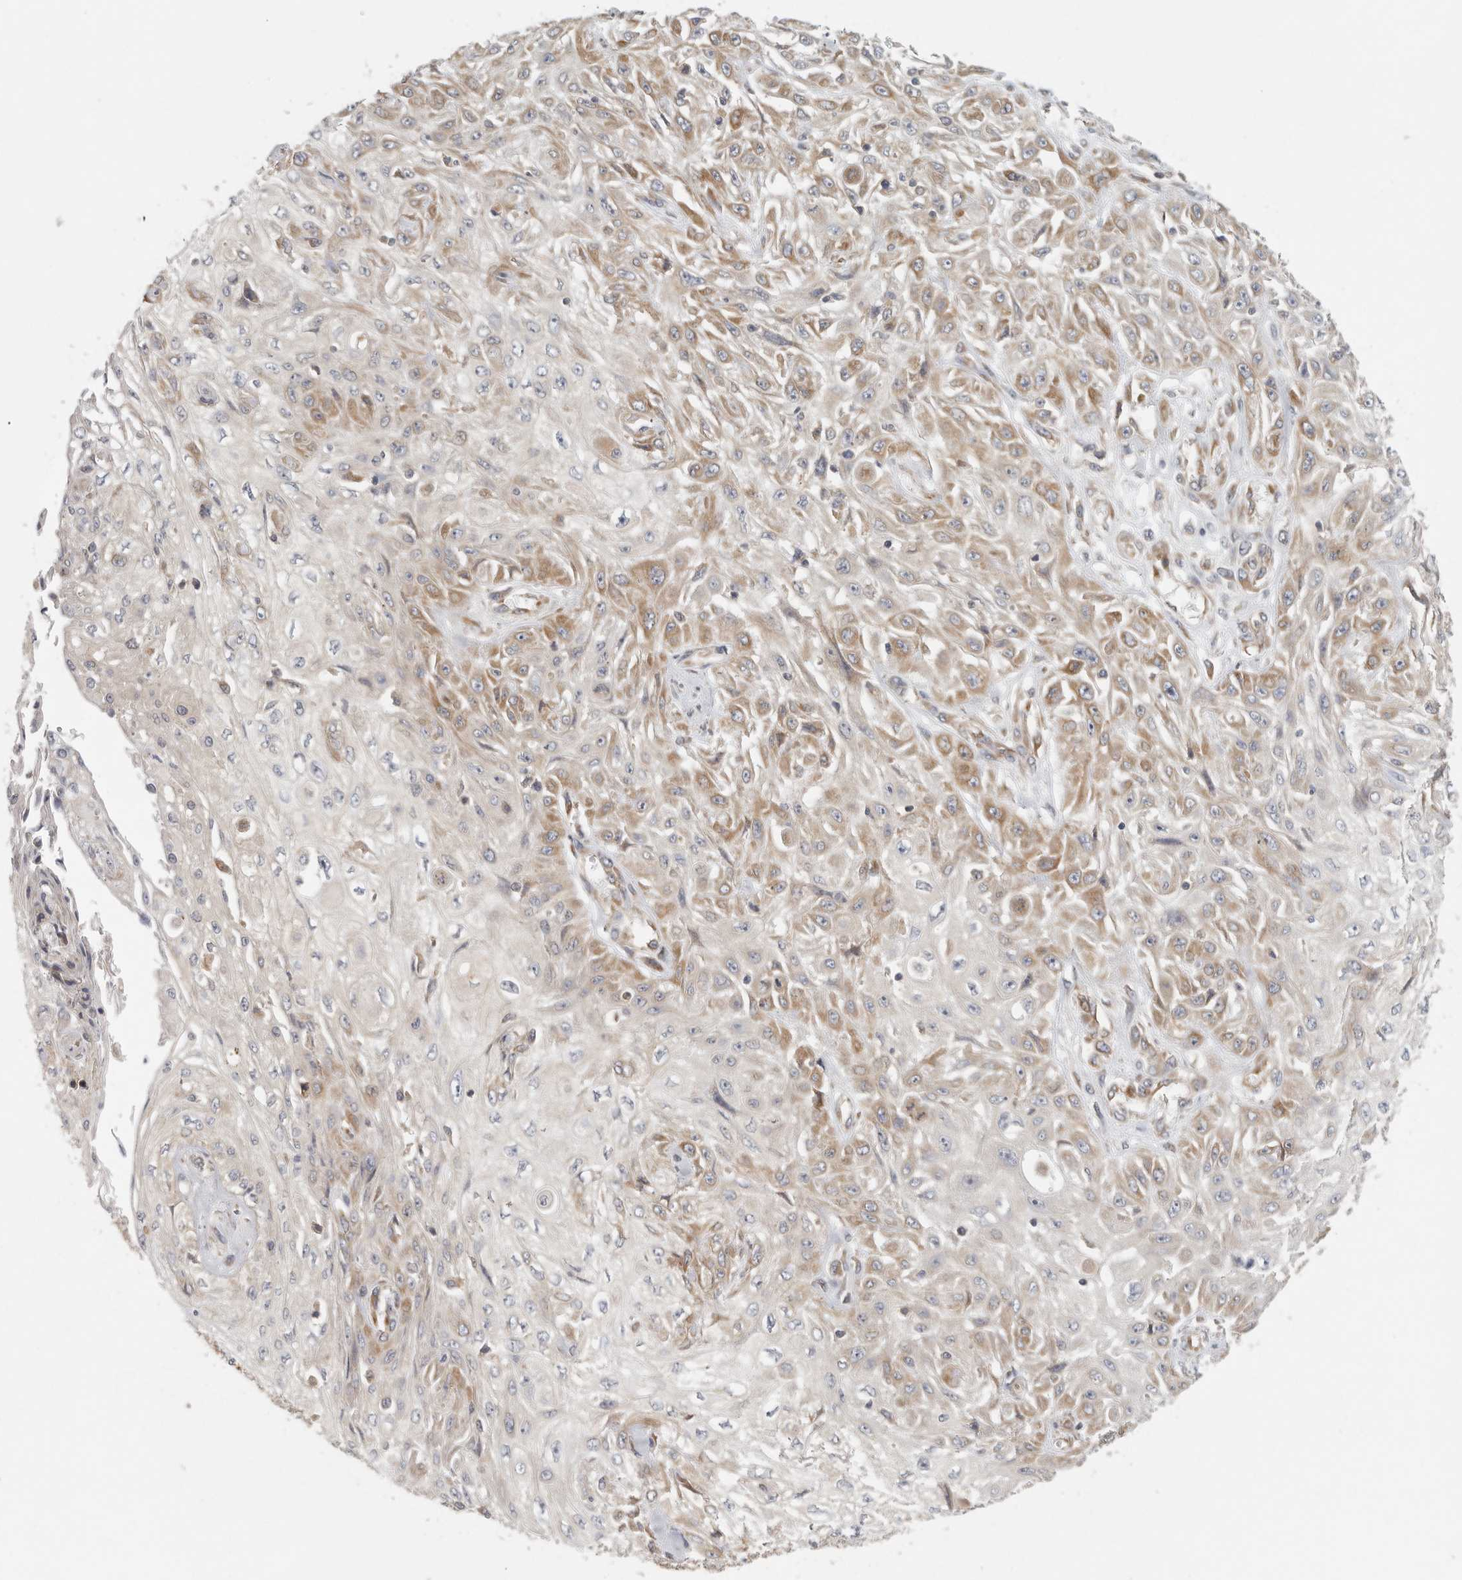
{"staining": {"intensity": "moderate", "quantity": "25%-75%", "location": "cytoplasmic/membranous"}, "tissue": "skin cancer", "cell_type": "Tumor cells", "image_type": "cancer", "snomed": [{"axis": "morphology", "description": "Squamous cell carcinoma, NOS"}, {"axis": "morphology", "description": "Squamous cell carcinoma, metastatic, NOS"}, {"axis": "topography", "description": "Skin"}, {"axis": "topography", "description": "Lymph node"}], "caption": "Moderate cytoplasmic/membranous staining is seen in about 25%-75% of tumor cells in skin squamous cell carcinoma. (brown staining indicates protein expression, while blue staining denotes nuclei).", "gene": "BCAP29", "patient": {"sex": "male", "age": 75}}